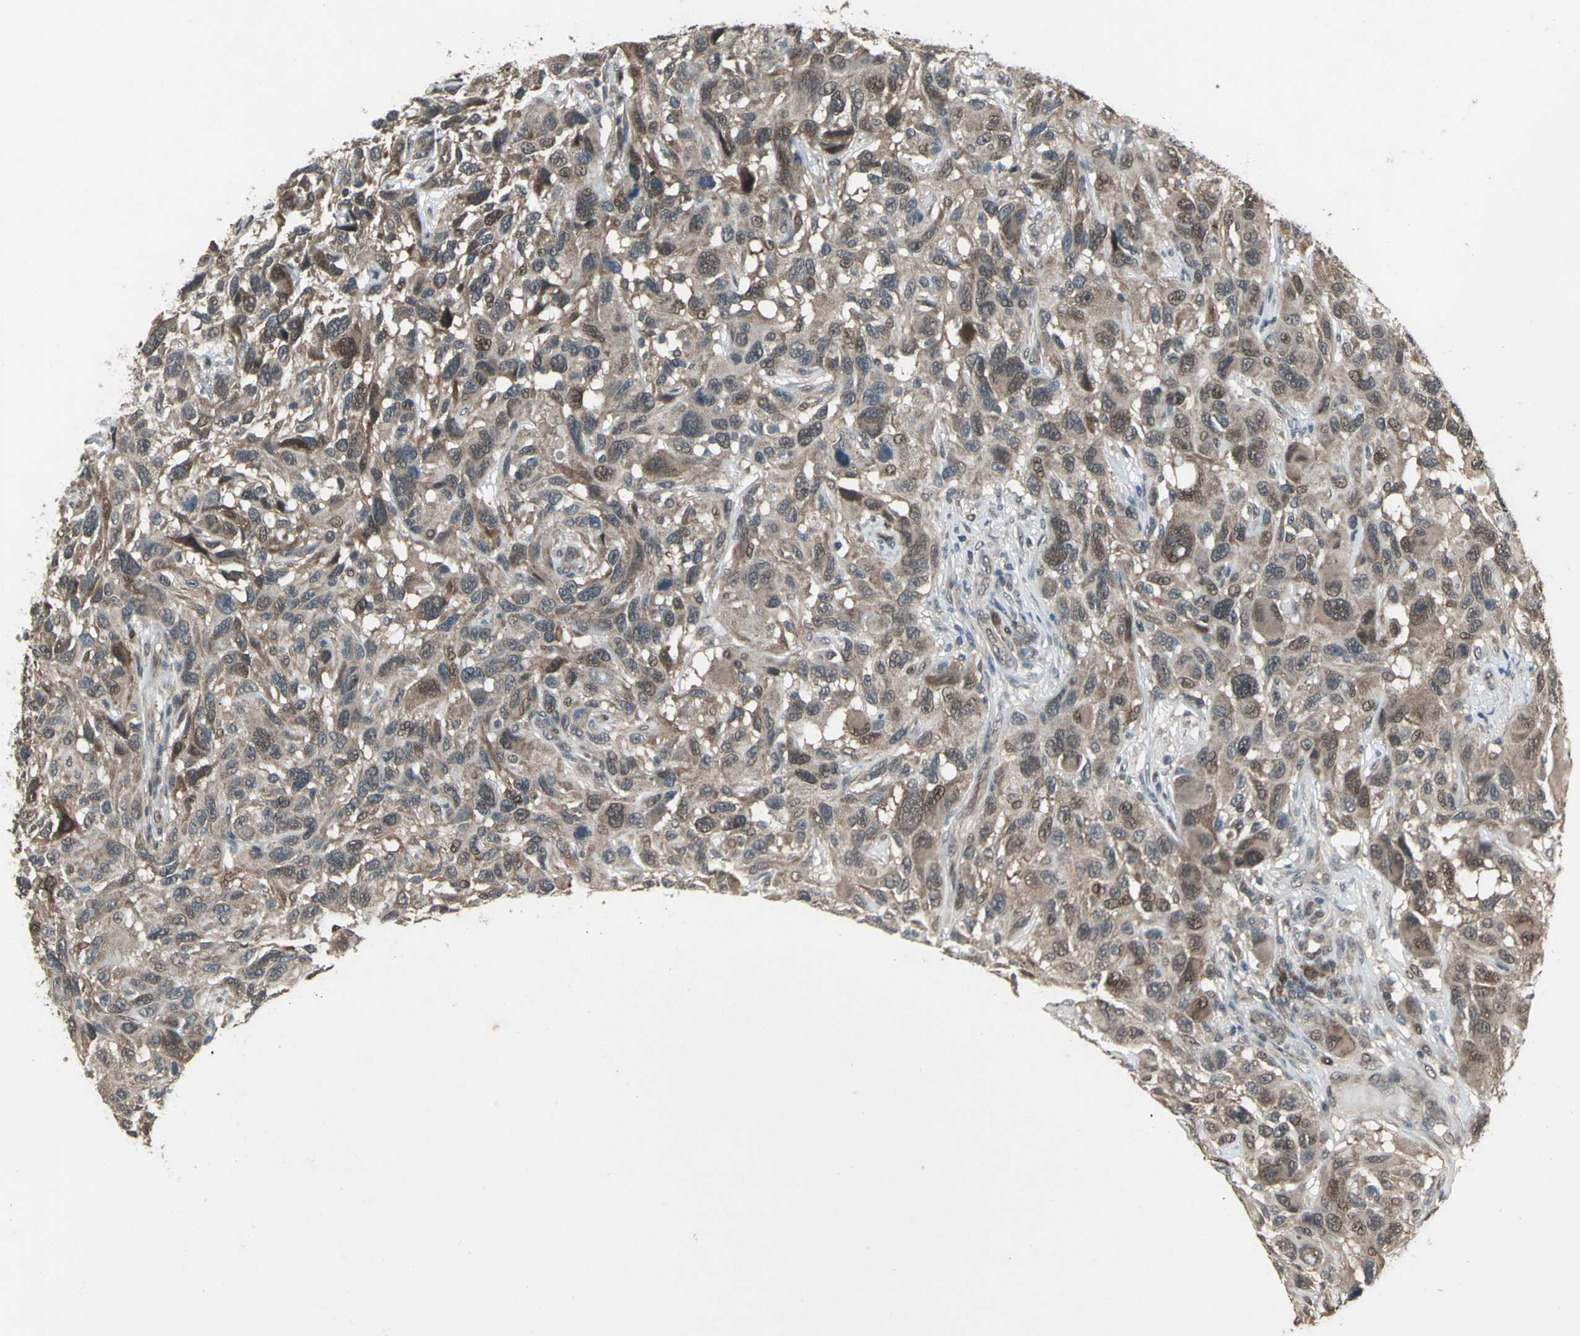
{"staining": {"intensity": "weak", "quantity": ">75%", "location": "cytoplasmic/membranous,nuclear"}, "tissue": "melanoma", "cell_type": "Tumor cells", "image_type": "cancer", "snomed": [{"axis": "morphology", "description": "Malignant melanoma, NOS"}, {"axis": "topography", "description": "Skin"}], "caption": "Weak cytoplasmic/membranous and nuclear staining is identified in approximately >75% of tumor cells in malignant melanoma.", "gene": "COPS5", "patient": {"sex": "male", "age": 53}}